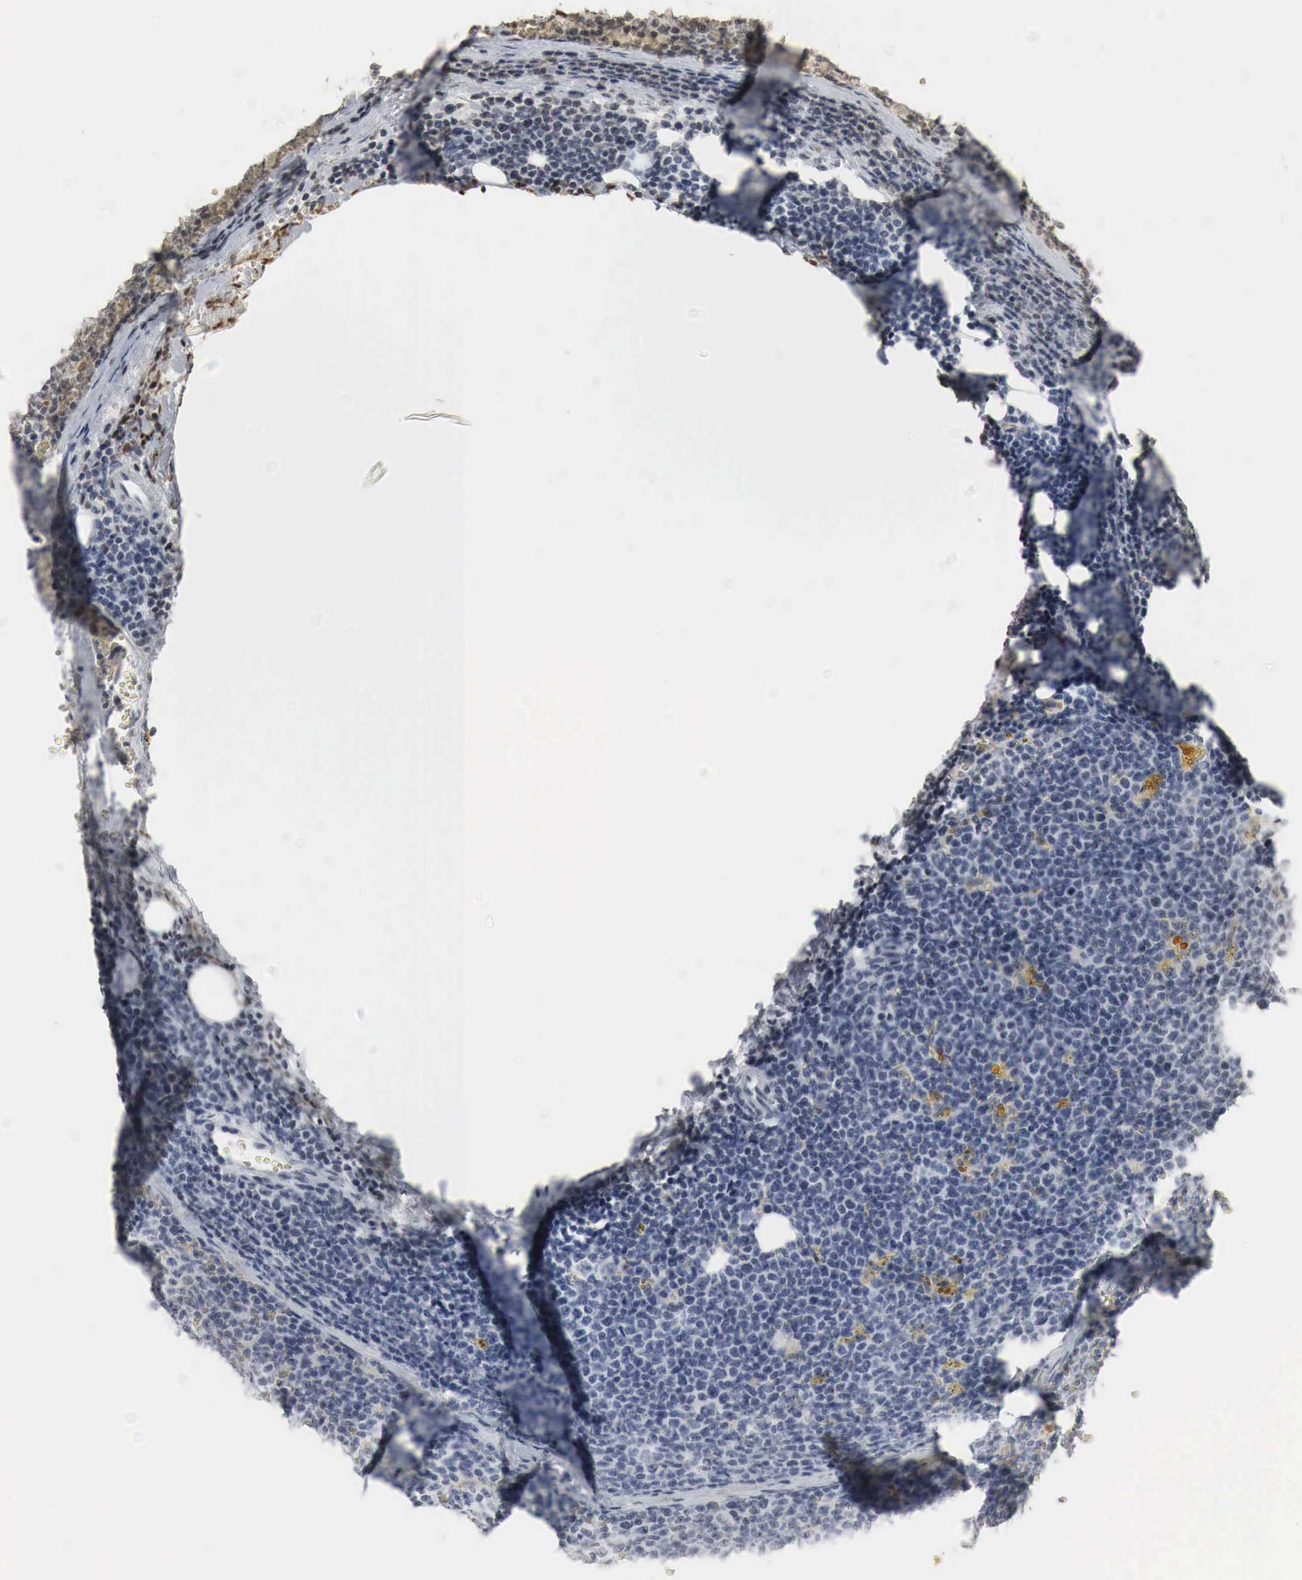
{"staining": {"intensity": "moderate", "quantity": "<25%", "location": "cytoplasmic/membranous"}, "tissue": "lymphoma", "cell_type": "Tumor cells", "image_type": "cancer", "snomed": [{"axis": "morphology", "description": "Malignant lymphoma, non-Hodgkin's type, Low grade"}, {"axis": "topography", "description": "Lymph node"}], "caption": "Protein expression analysis of human lymphoma reveals moderate cytoplasmic/membranous positivity in approximately <25% of tumor cells.", "gene": "ERBB4", "patient": {"sex": "male", "age": 50}}